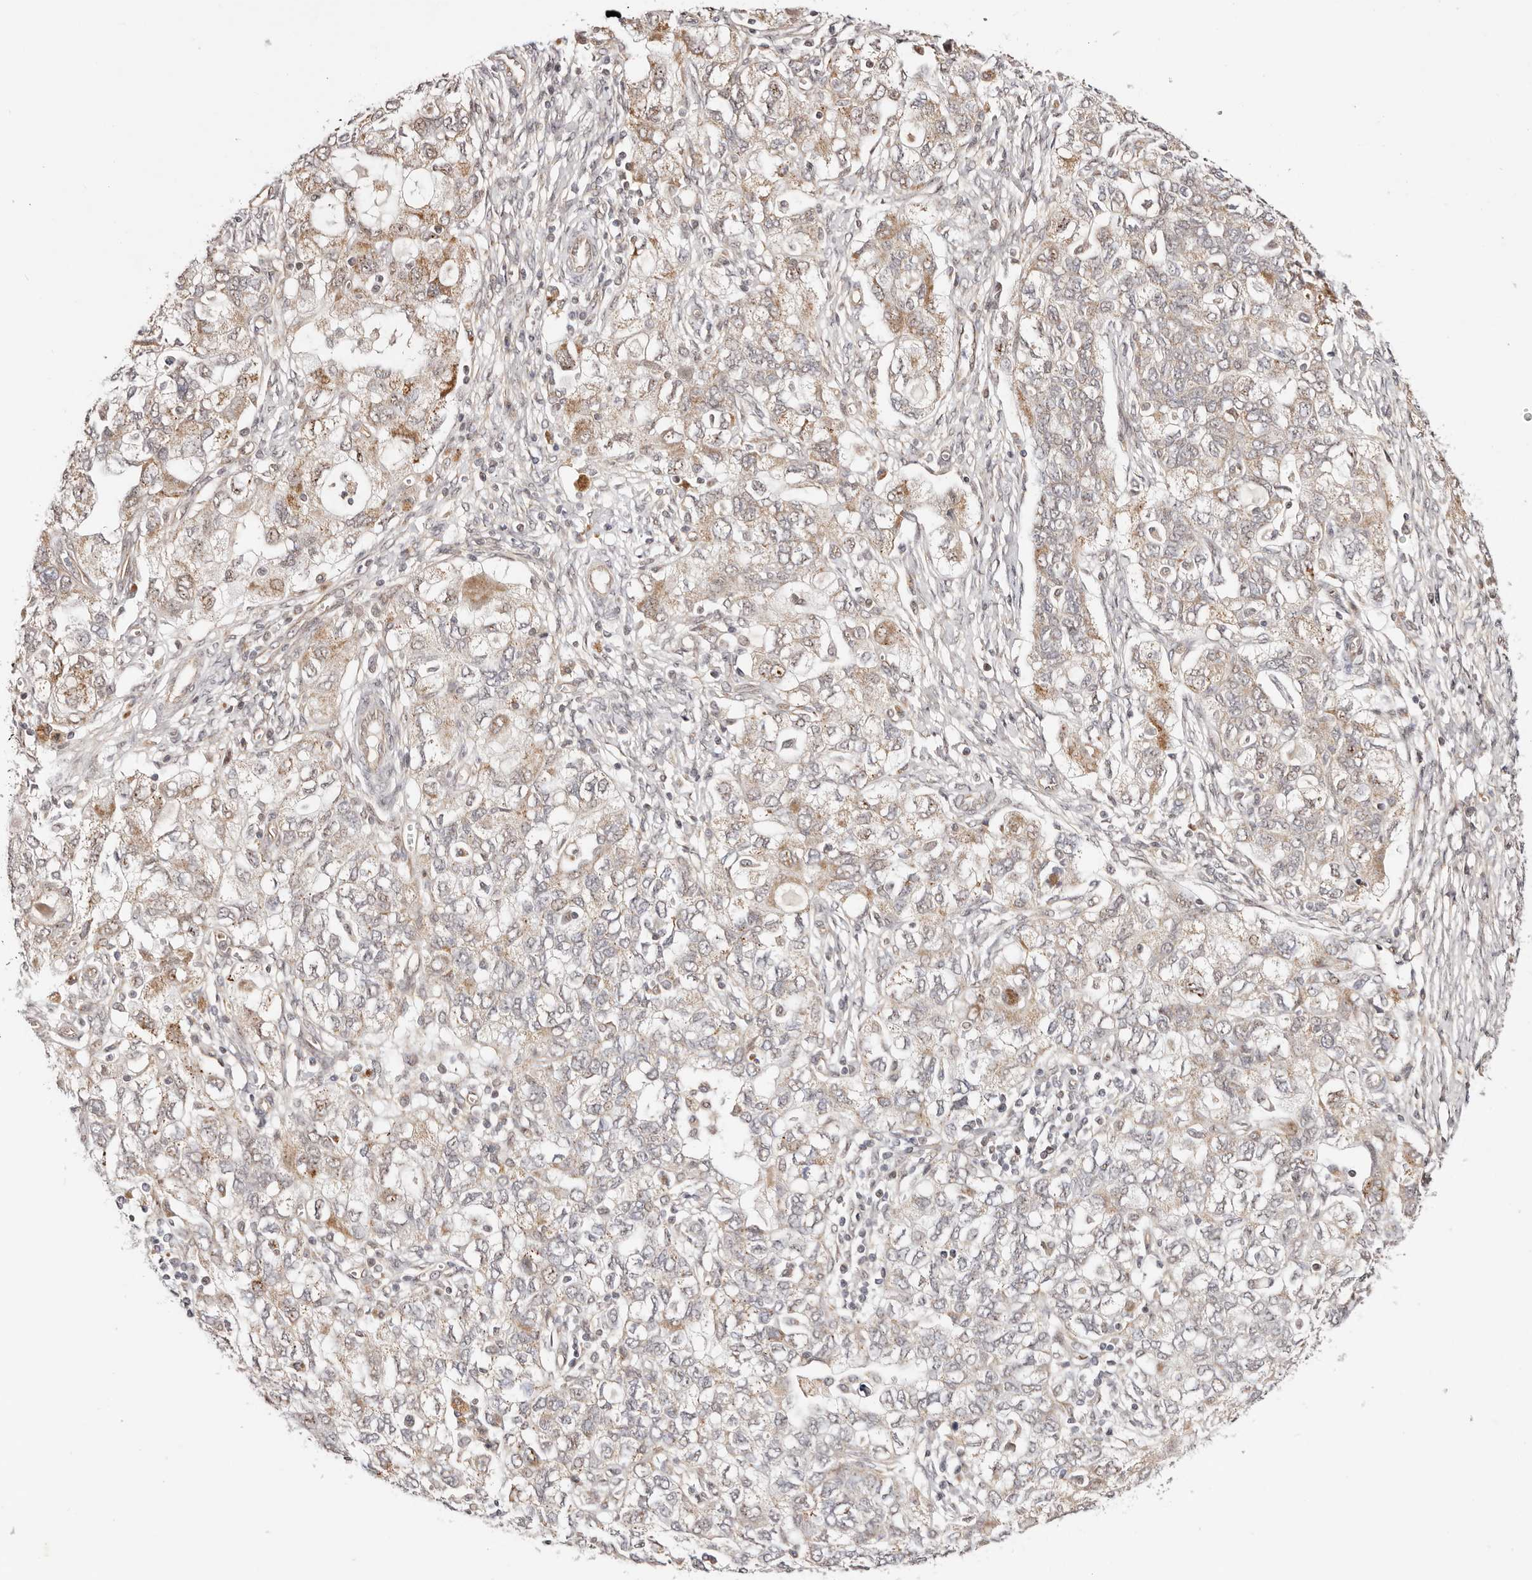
{"staining": {"intensity": "moderate", "quantity": "25%-75%", "location": "cytoplasmic/membranous"}, "tissue": "ovarian cancer", "cell_type": "Tumor cells", "image_type": "cancer", "snomed": [{"axis": "morphology", "description": "Carcinoma, NOS"}, {"axis": "morphology", "description": "Cystadenocarcinoma, serous, NOS"}, {"axis": "topography", "description": "Ovary"}], "caption": "A medium amount of moderate cytoplasmic/membranous expression is present in approximately 25%-75% of tumor cells in ovarian cancer tissue. The staining is performed using DAB brown chromogen to label protein expression. The nuclei are counter-stained blue using hematoxylin.", "gene": "WRN", "patient": {"sex": "female", "age": 69}}